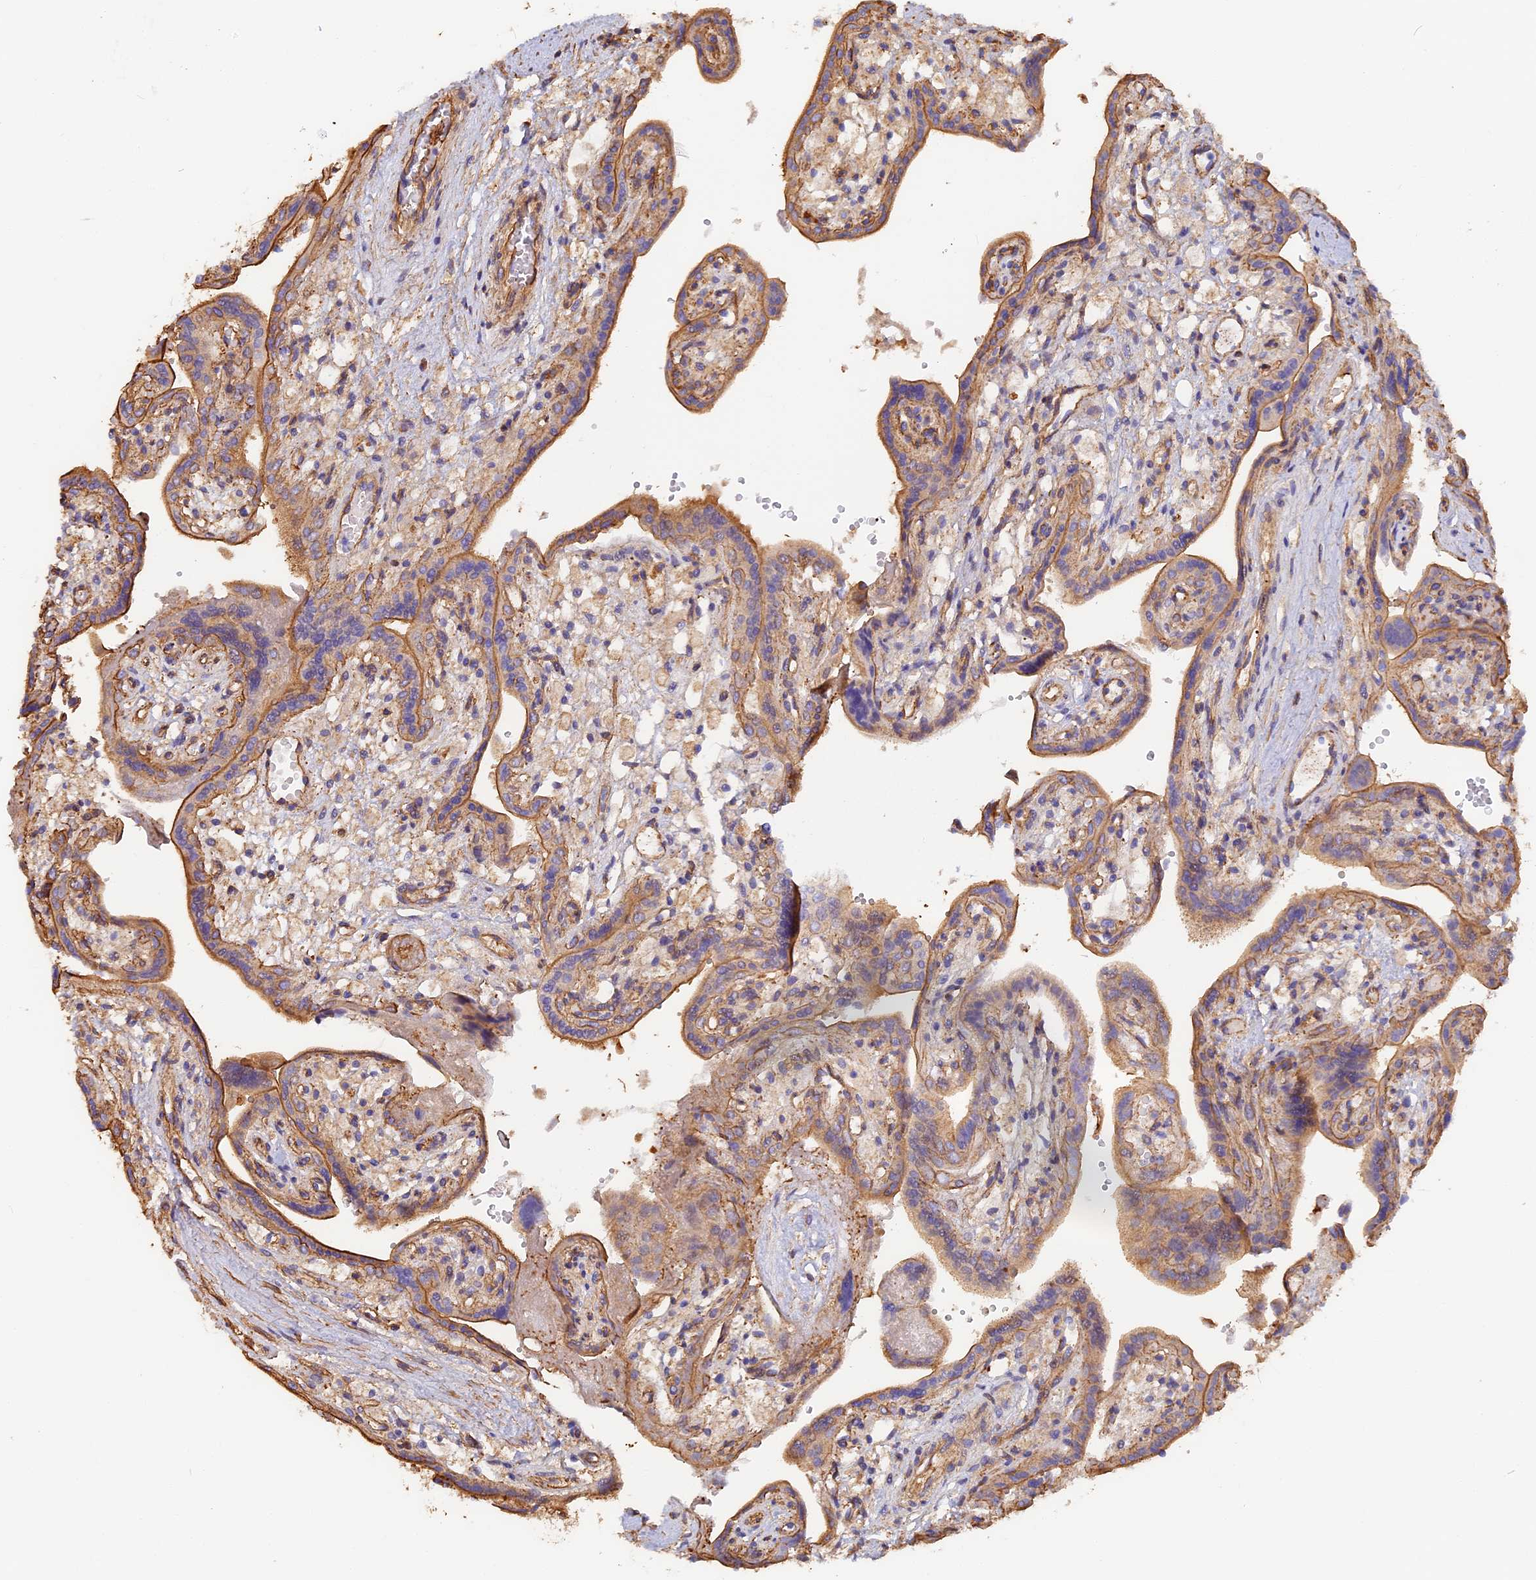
{"staining": {"intensity": "moderate", "quantity": ">75%", "location": "cytoplasmic/membranous"}, "tissue": "placenta", "cell_type": "Trophoblastic cells", "image_type": "normal", "snomed": [{"axis": "morphology", "description": "Normal tissue, NOS"}, {"axis": "topography", "description": "Placenta"}], "caption": "IHC staining of unremarkable placenta, which shows medium levels of moderate cytoplasmic/membranous expression in approximately >75% of trophoblastic cells indicating moderate cytoplasmic/membranous protein expression. The staining was performed using DAB (brown) for protein detection and nuclei were counterstained in hematoxylin (blue).", "gene": "VPS18", "patient": {"sex": "female", "age": 37}}